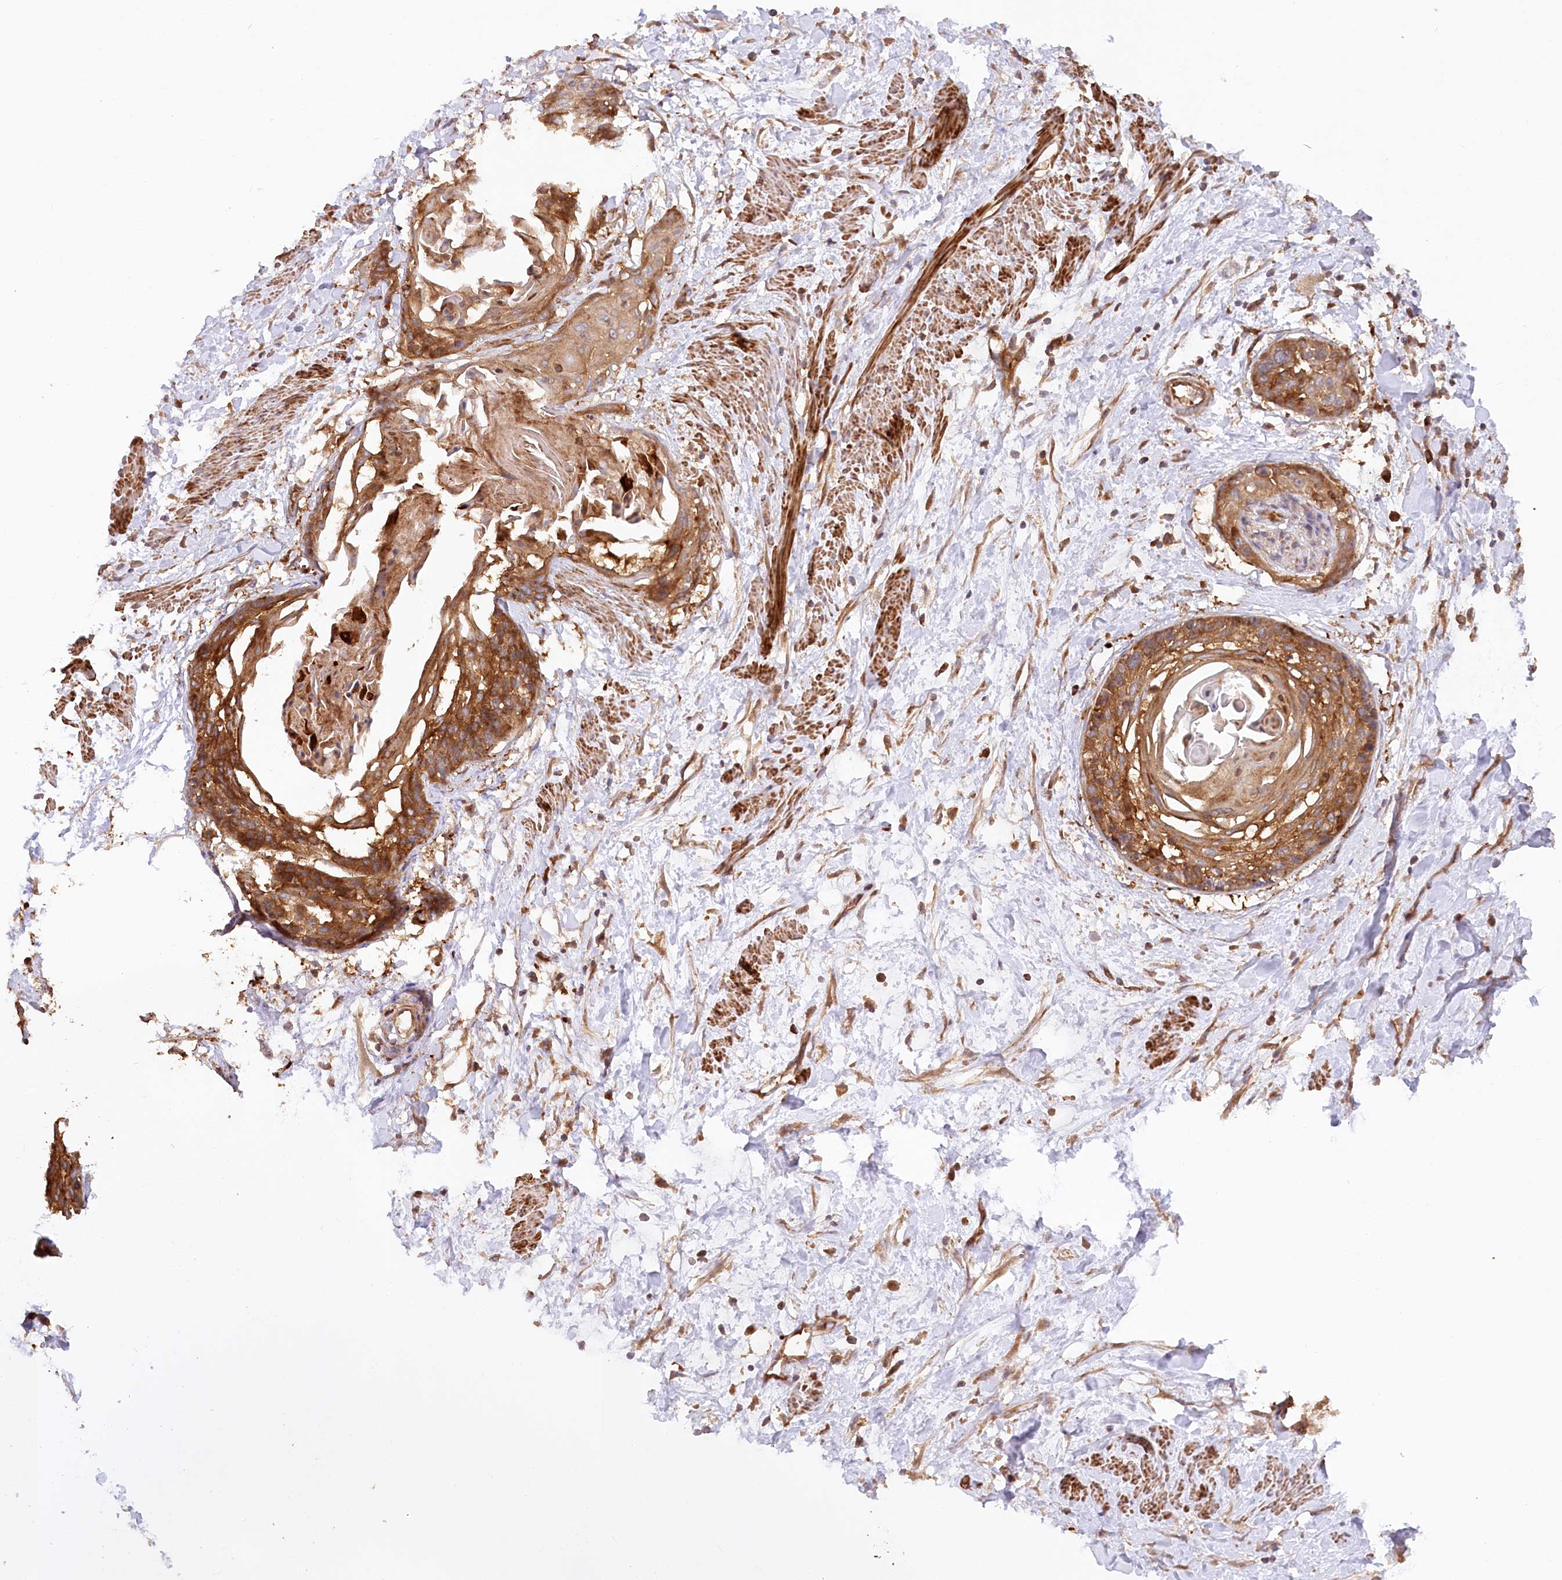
{"staining": {"intensity": "strong", "quantity": ">75%", "location": "cytoplasmic/membranous"}, "tissue": "cervical cancer", "cell_type": "Tumor cells", "image_type": "cancer", "snomed": [{"axis": "morphology", "description": "Squamous cell carcinoma, NOS"}, {"axis": "topography", "description": "Cervix"}], "caption": "Strong cytoplasmic/membranous expression is seen in about >75% of tumor cells in cervical cancer (squamous cell carcinoma).", "gene": "PAIP2", "patient": {"sex": "female", "age": 57}}